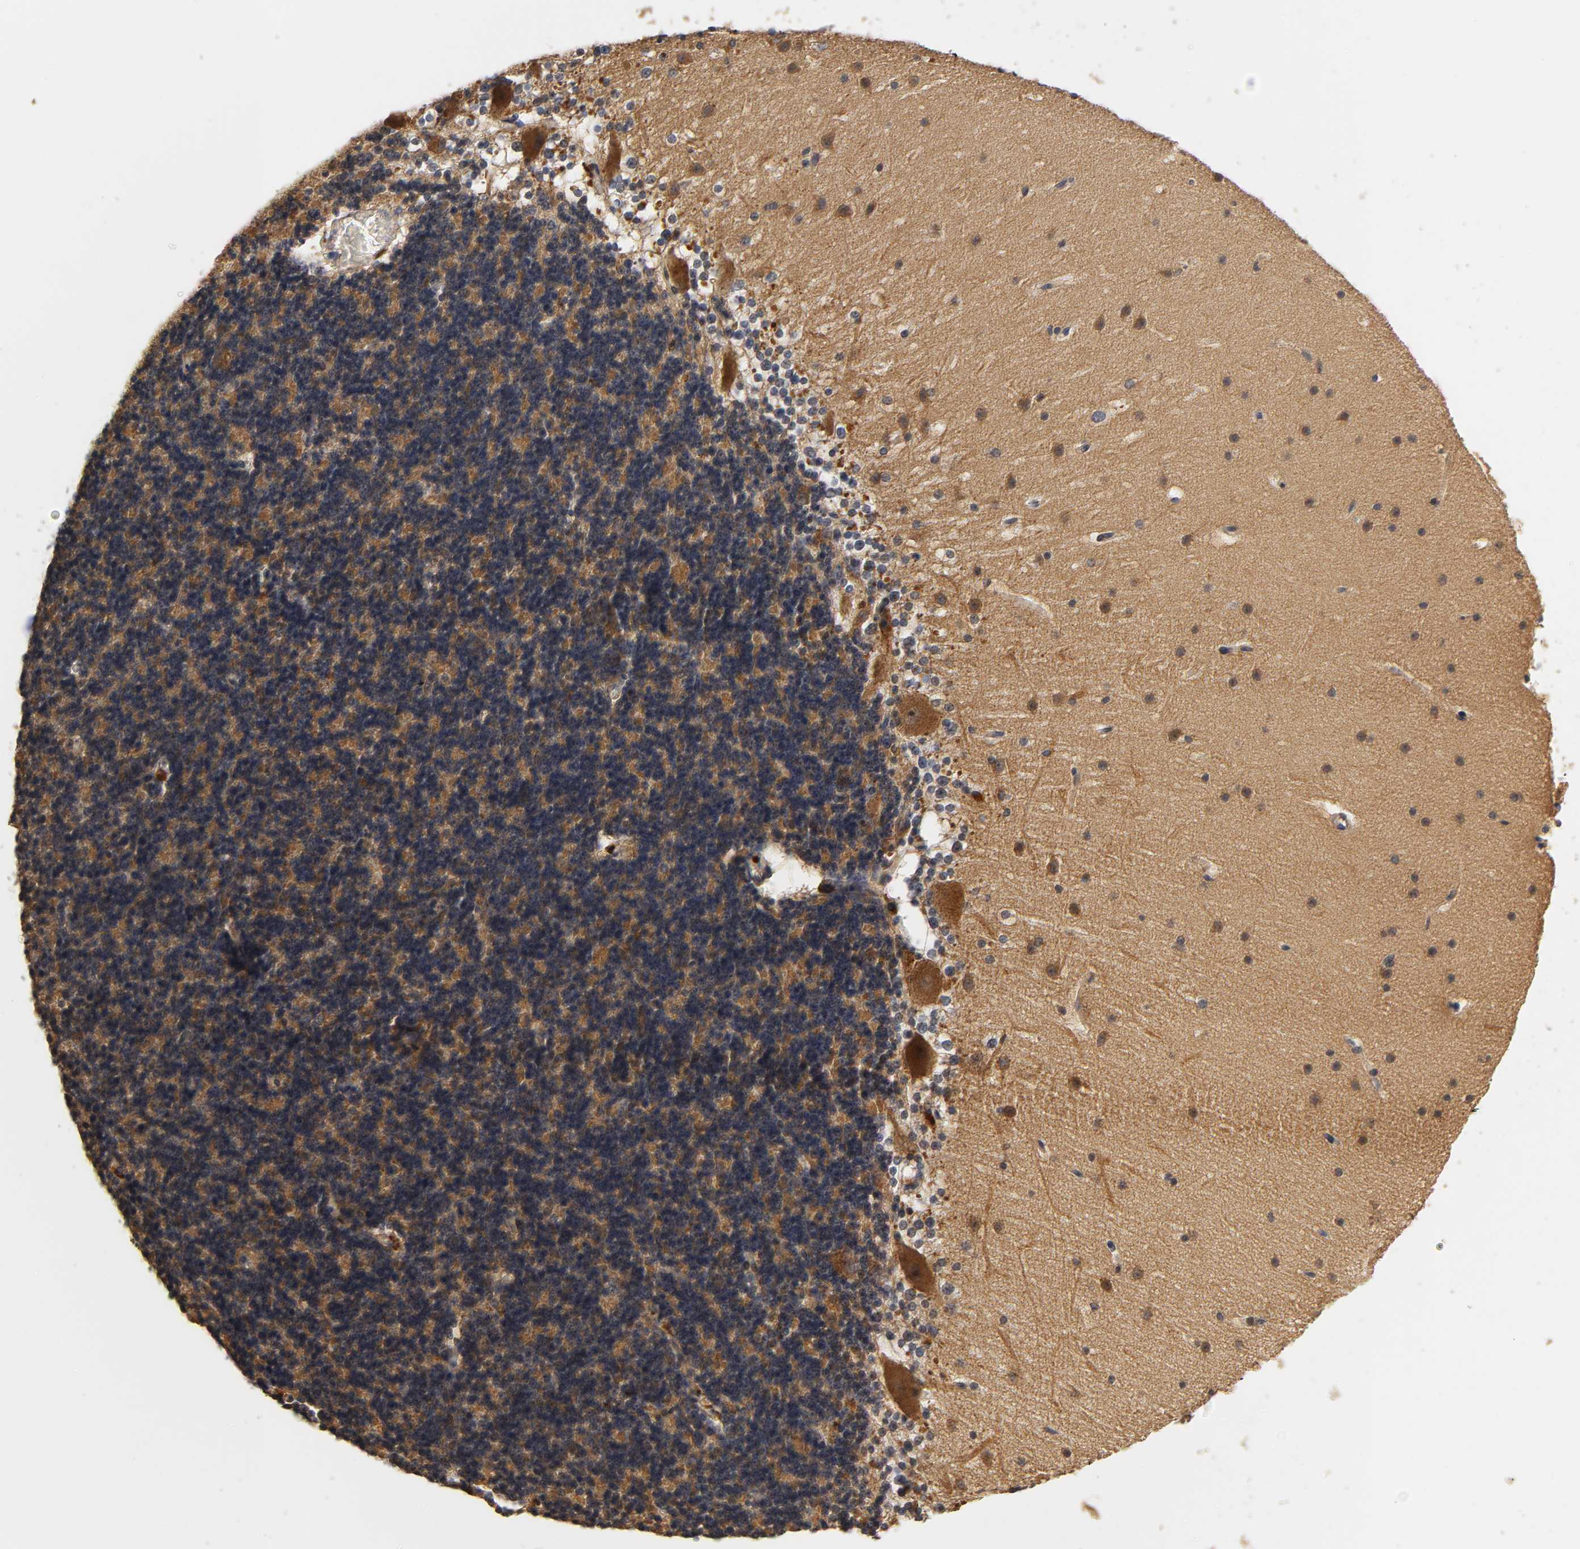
{"staining": {"intensity": "moderate", "quantity": ">75%", "location": "cytoplasmic/membranous"}, "tissue": "cerebellum", "cell_type": "Cells in granular layer", "image_type": "normal", "snomed": [{"axis": "morphology", "description": "Normal tissue, NOS"}, {"axis": "topography", "description": "Cerebellum"}], "caption": "Human cerebellum stained for a protein (brown) displays moderate cytoplasmic/membranous positive staining in about >75% of cells in granular layer.", "gene": "SCAP", "patient": {"sex": "female", "age": 19}}